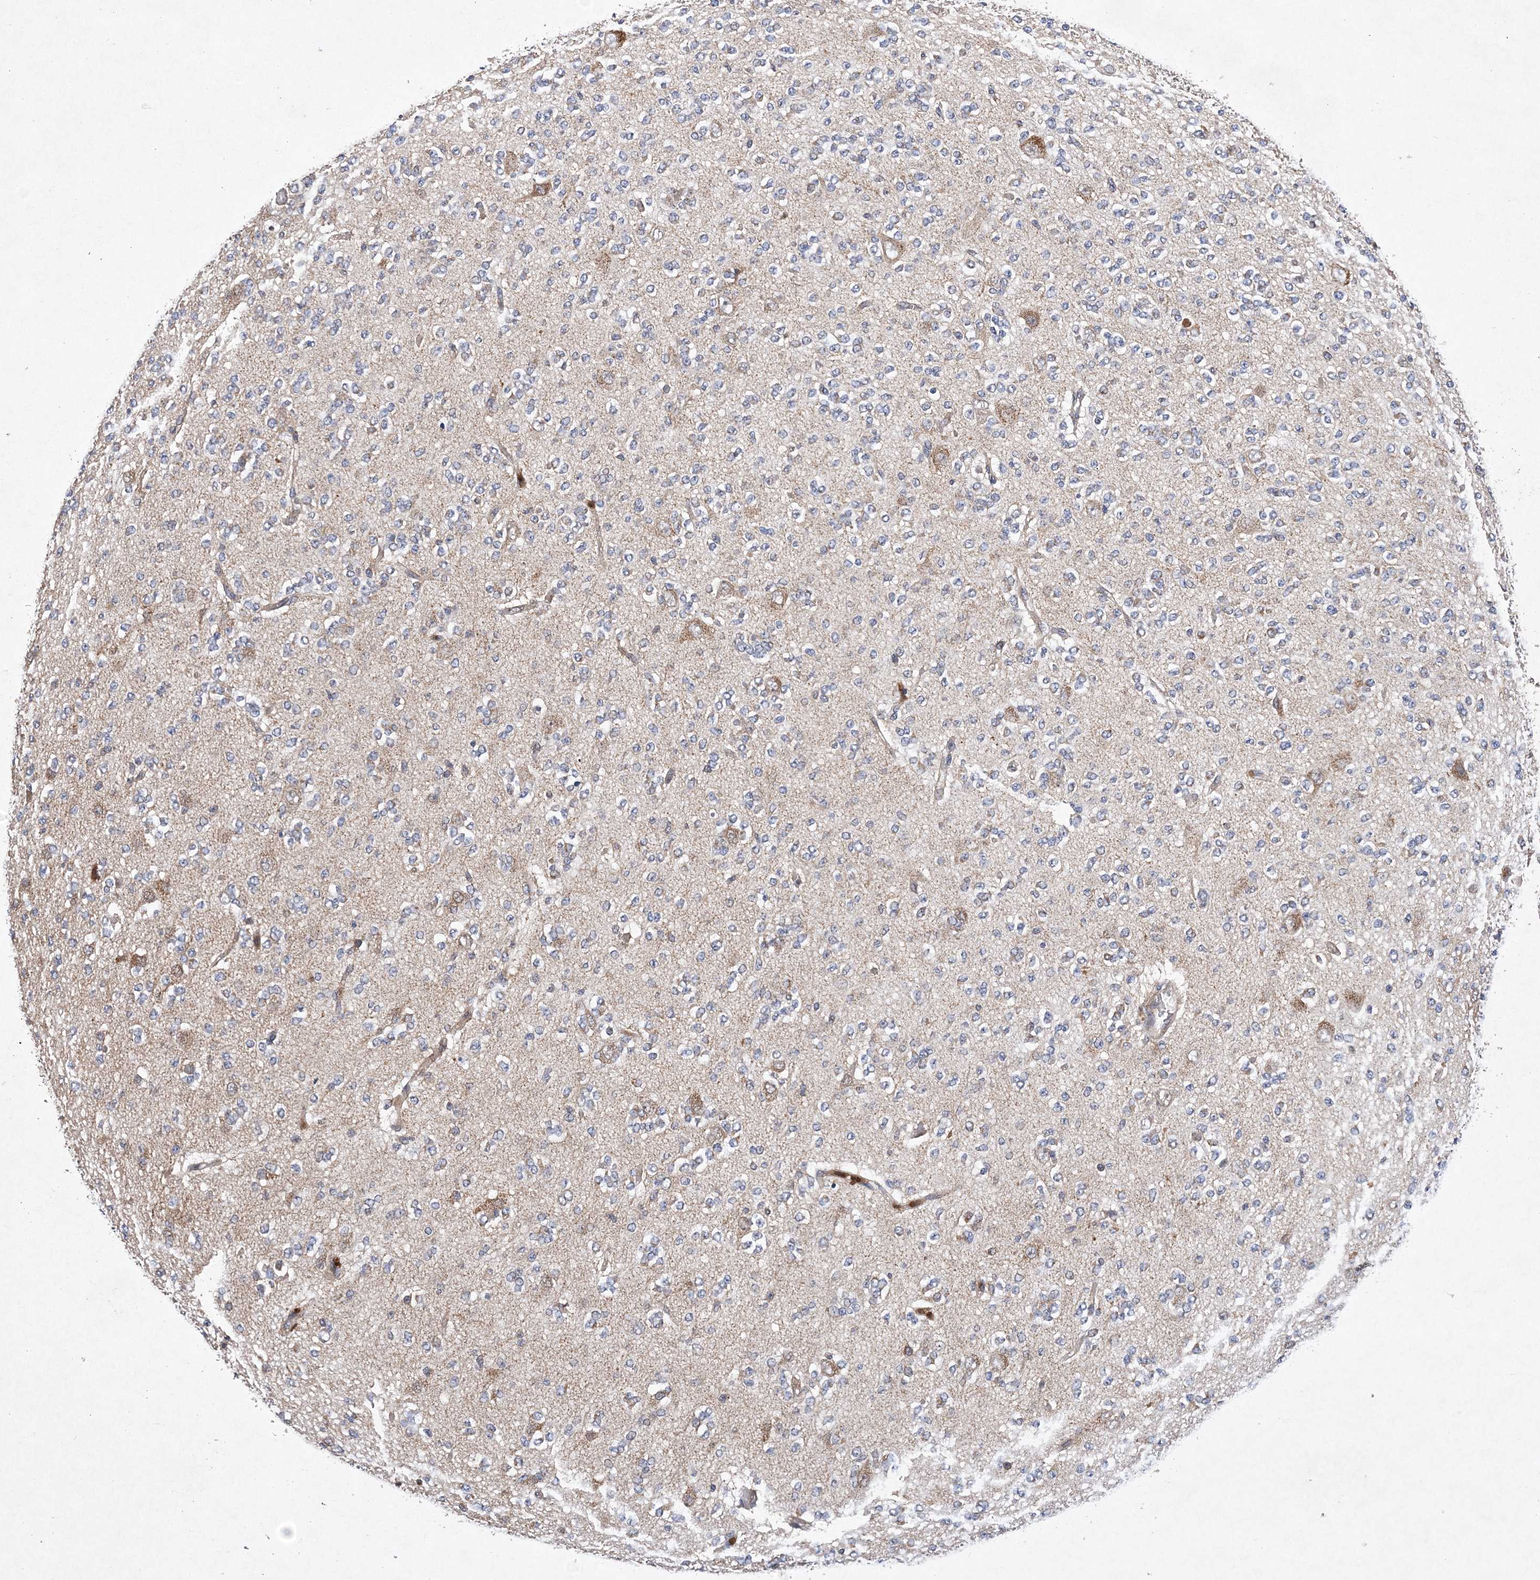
{"staining": {"intensity": "negative", "quantity": "none", "location": "none"}, "tissue": "glioma", "cell_type": "Tumor cells", "image_type": "cancer", "snomed": [{"axis": "morphology", "description": "Glioma, malignant, Low grade"}, {"axis": "topography", "description": "Brain"}], "caption": "This is a micrograph of IHC staining of low-grade glioma (malignant), which shows no staining in tumor cells. (DAB immunohistochemistry, high magnification).", "gene": "PROSER1", "patient": {"sex": "male", "age": 38}}